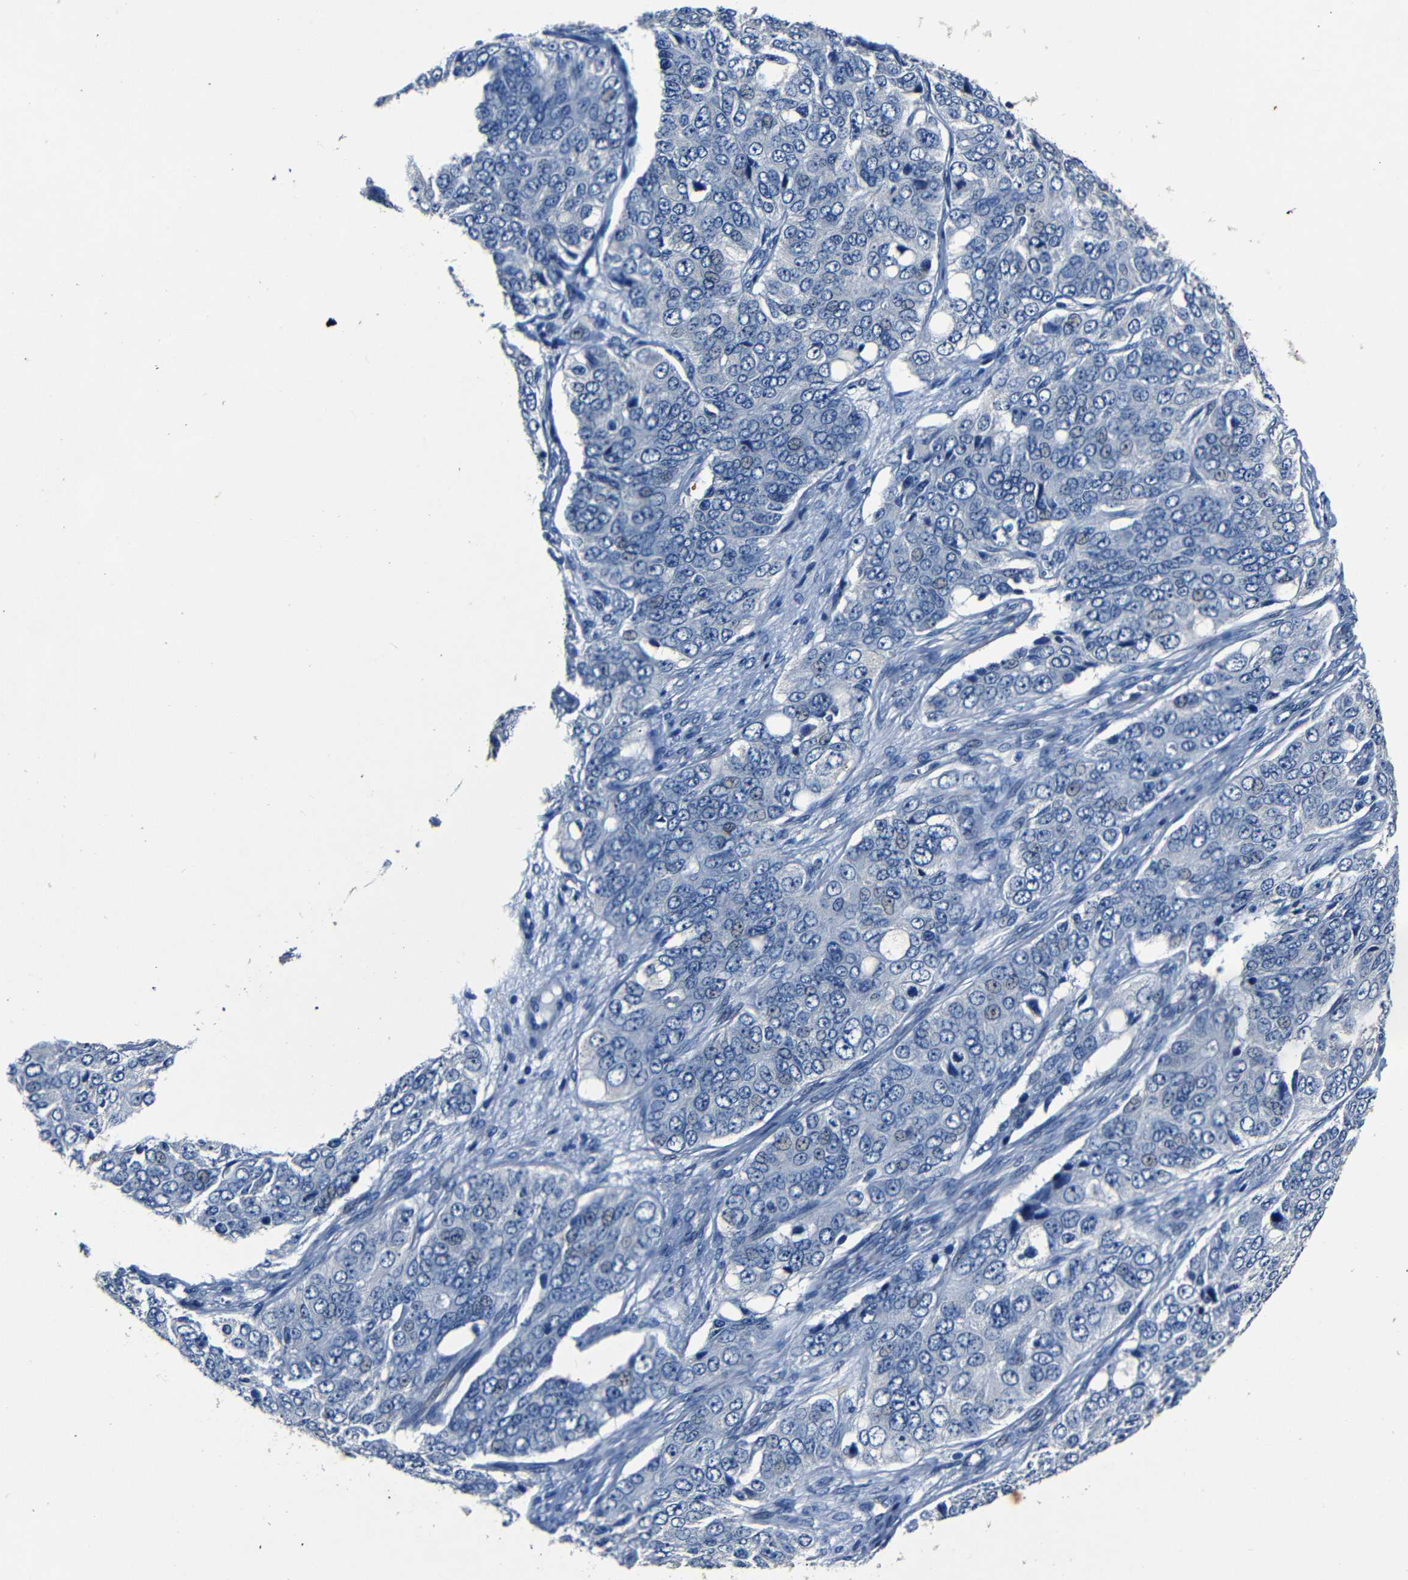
{"staining": {"intensity": "negative", "quantity": "none", "location": "none"}, "tissue": "ovarian cancer", "cell_type": "Tumor cells", "image_type": "cancer", "snomed": [{"axis": "morphology", "description": "Carcinoma, endometroid"}, {"axis": "topography", "description": "Ovary"}], "caption": "DAB (3,3'-diaminobenzidine) immunohistochemical staining of ovarian cancer (endometroid carcinoma) displays no significant positivity in tumor cells.", "gene": "NCMAP", "patient": {"sex": "female", "age": 51}}